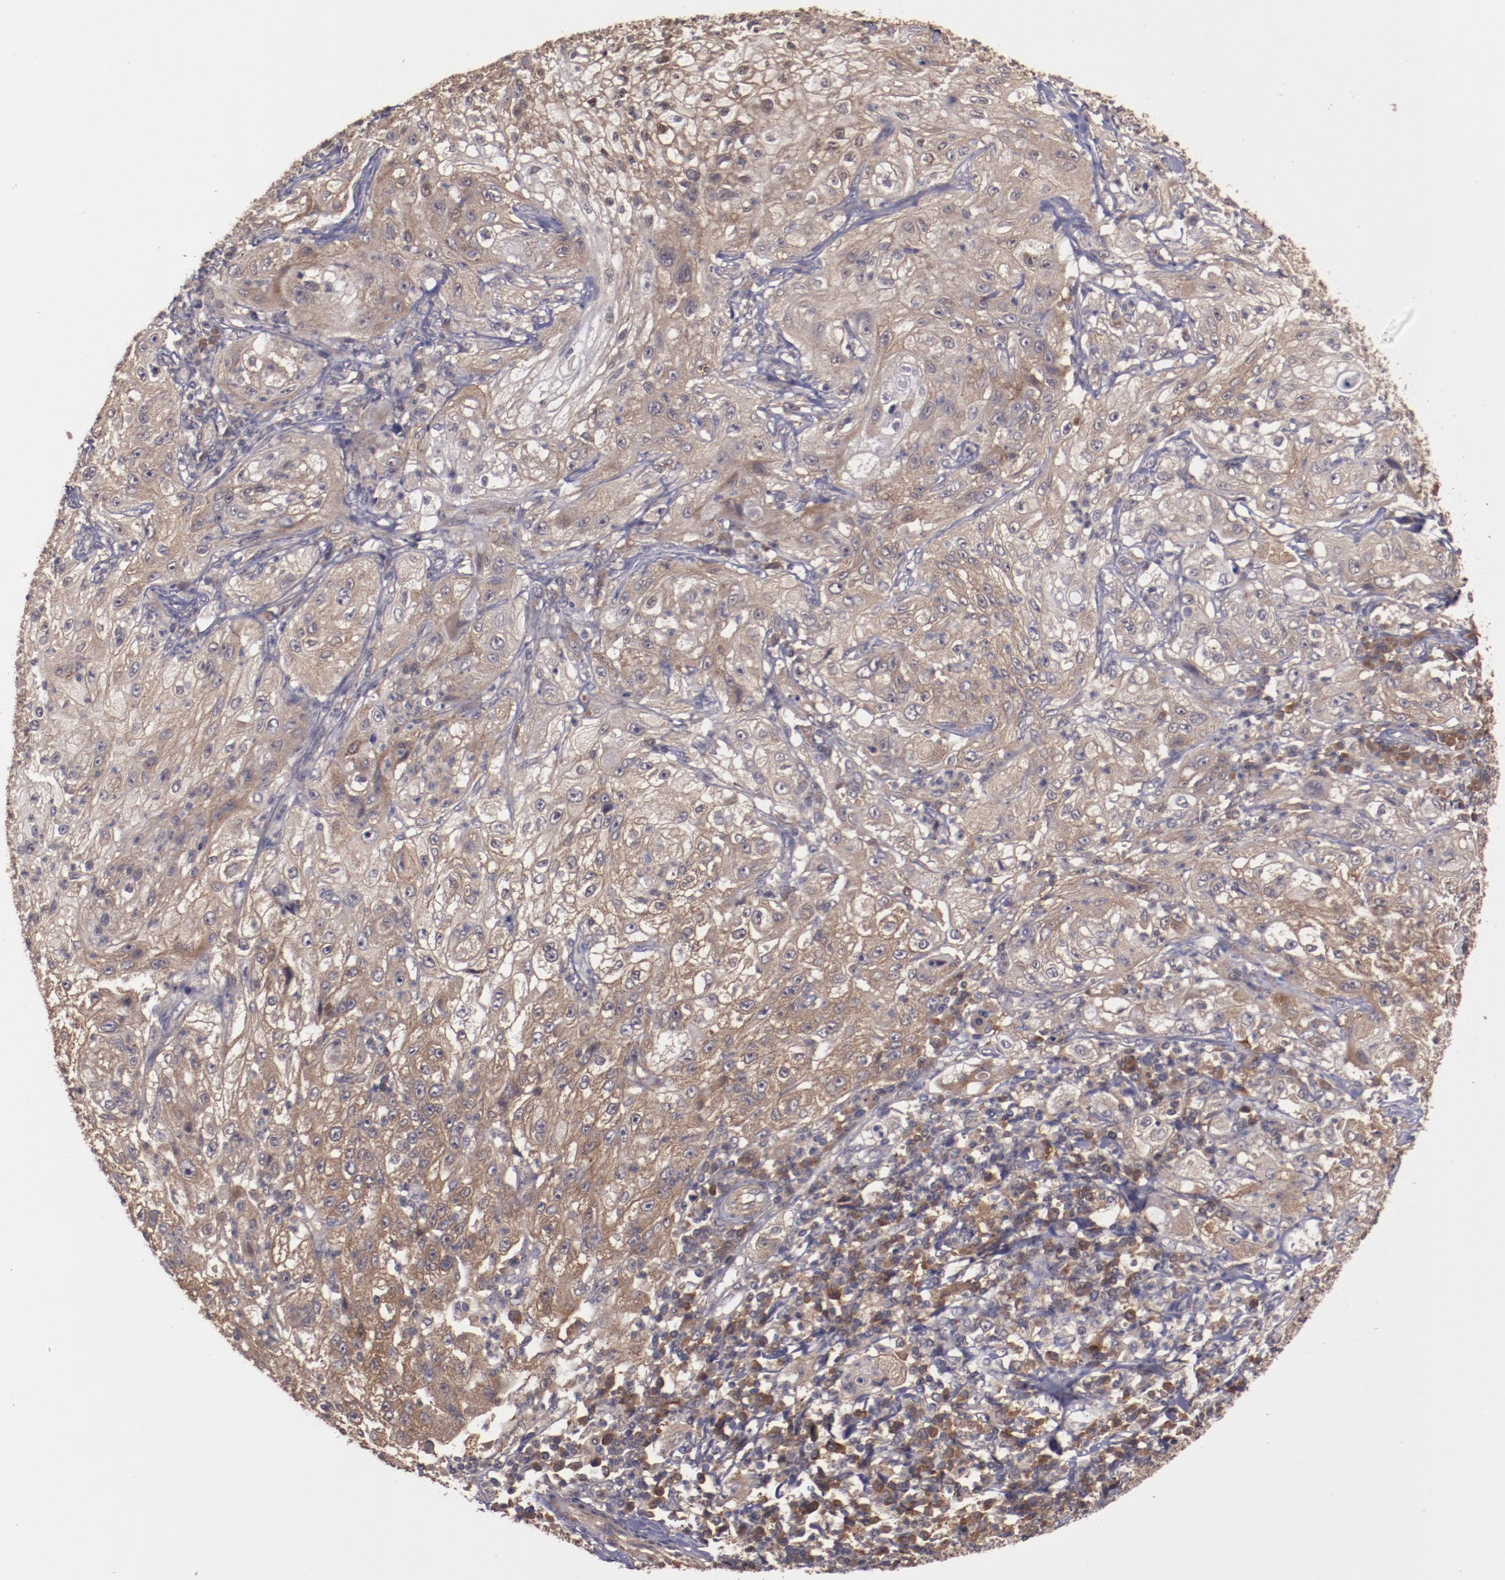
{"staining": {"intensity": "moderate", "quantity": ">75%", "location": "cytoplasmic/membranous"}, "tissue": "lung cancer", "cell_type": "Tumor cells", "image_type": "cancer", "snomed": [{"axis": "morphology", "description": "Inflammation, NOS"}, {"axis": "morphology", "description": "Squamous cell carcinoma, NOS"}, {"axis": "topography", "description": "Lymph node"}, {"axis": "topography", "description": "Soft tissue"}, {"axis": "topography", "description": "Lung"}], "caption": "Brown immunohistochemical staining in lung cancer (squamous cell carcinoma) demonstrates moderate cytoplasmic/membranous expression in approximately >75% of tumor cells. (DAB IHC with brightfield microscopy, high magnification).", "gene": "TXNDC16", "patient": {"sex": "male", "age": 66}}